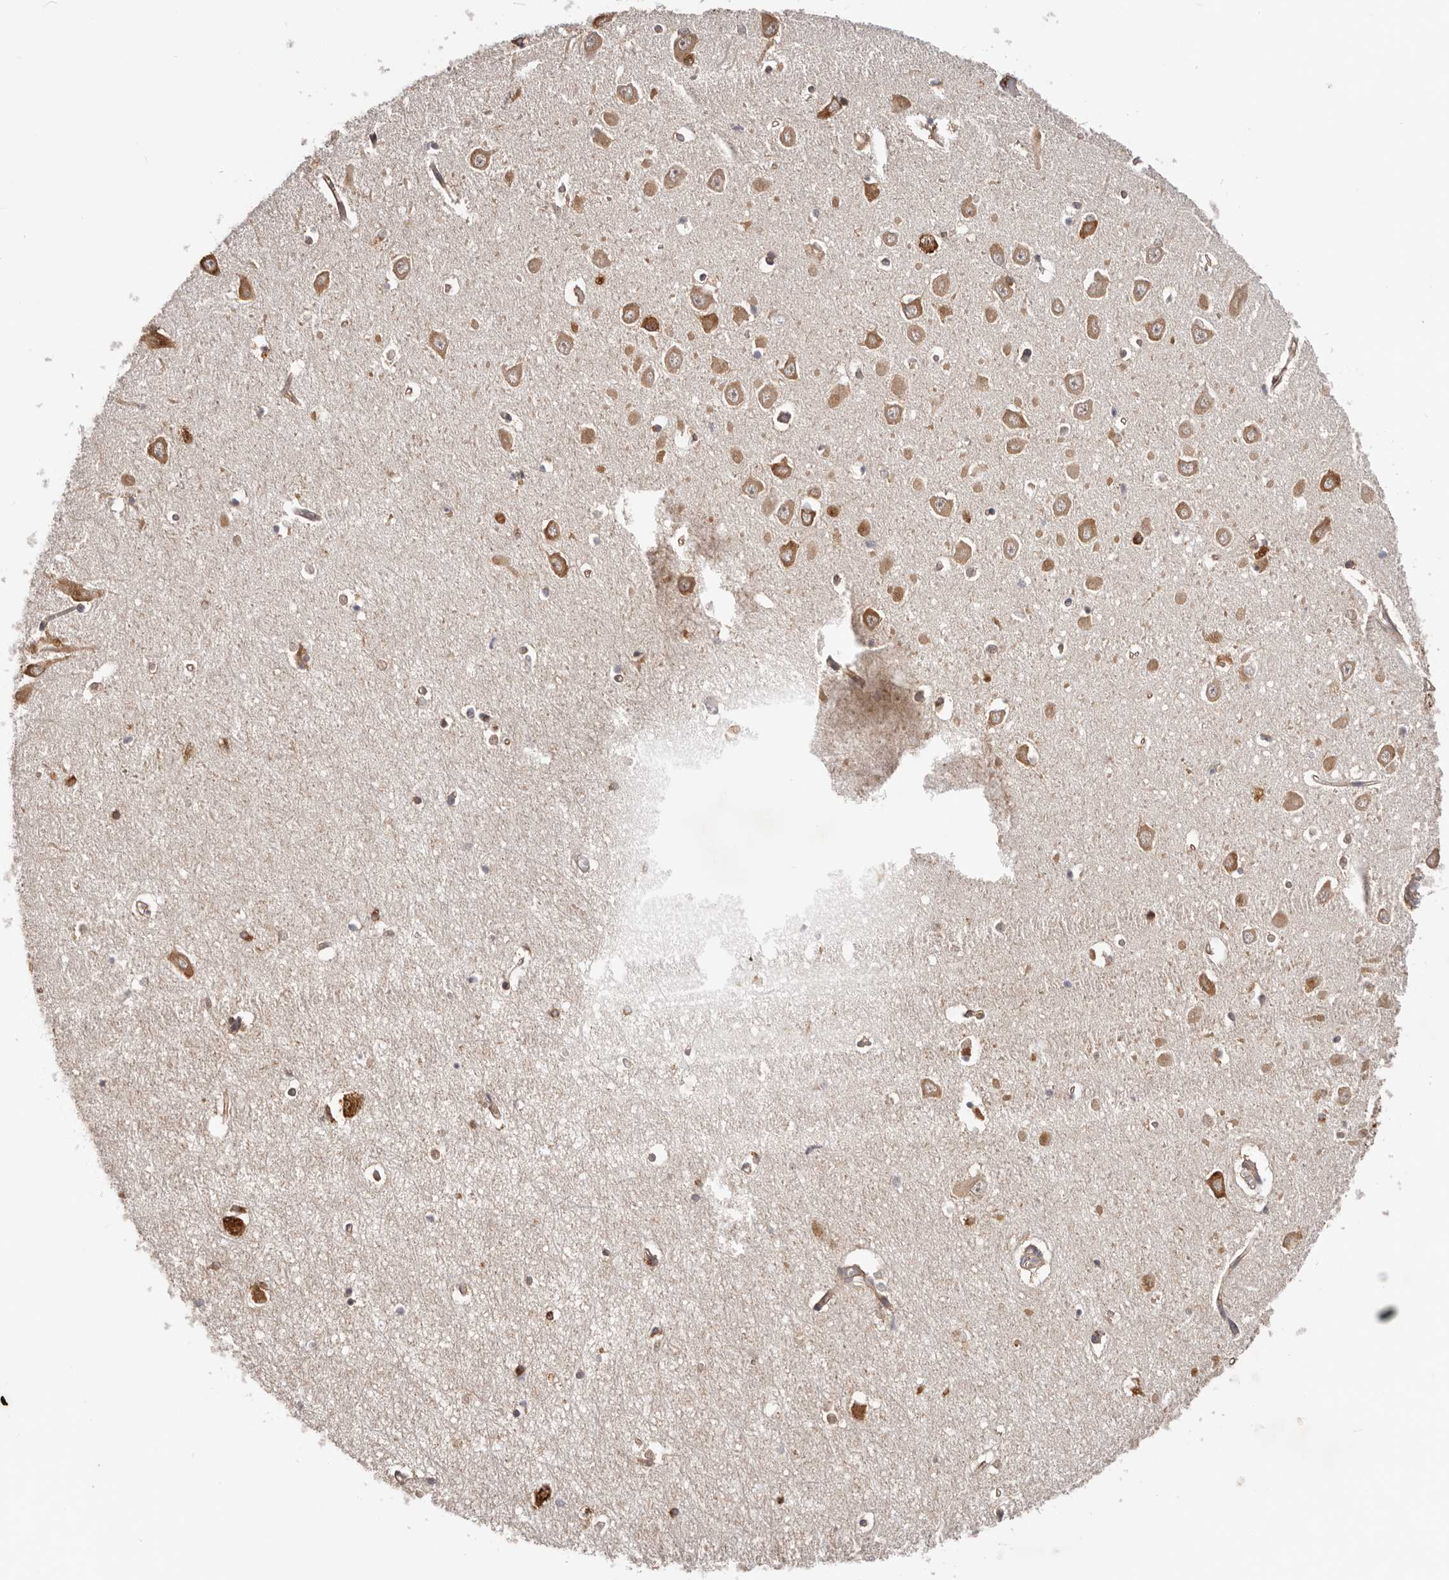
{"staining": {"intensity": "moderate", "quantity": "25%-75%", "location": "cytoplasmic/membranous"}, "tissue": "hippocampus", "cell_type": "Glial cells", "image_type": "normal", "snomed": [{"axis": "morphology", "description": "Normal tissue, NOS"}, {"axis": "topography", "description": "Hippocampus"}], "caption": "Immunohistochemistry (IHC) micrograph of benign hippocampus stained for a protein (brown), which displays medium levels of moderate cytoplasmic/membranous expression in about 25%-75% of glial cells.", "gene": "EPRS1", "patient": {"sex": "male", "age": 70}}